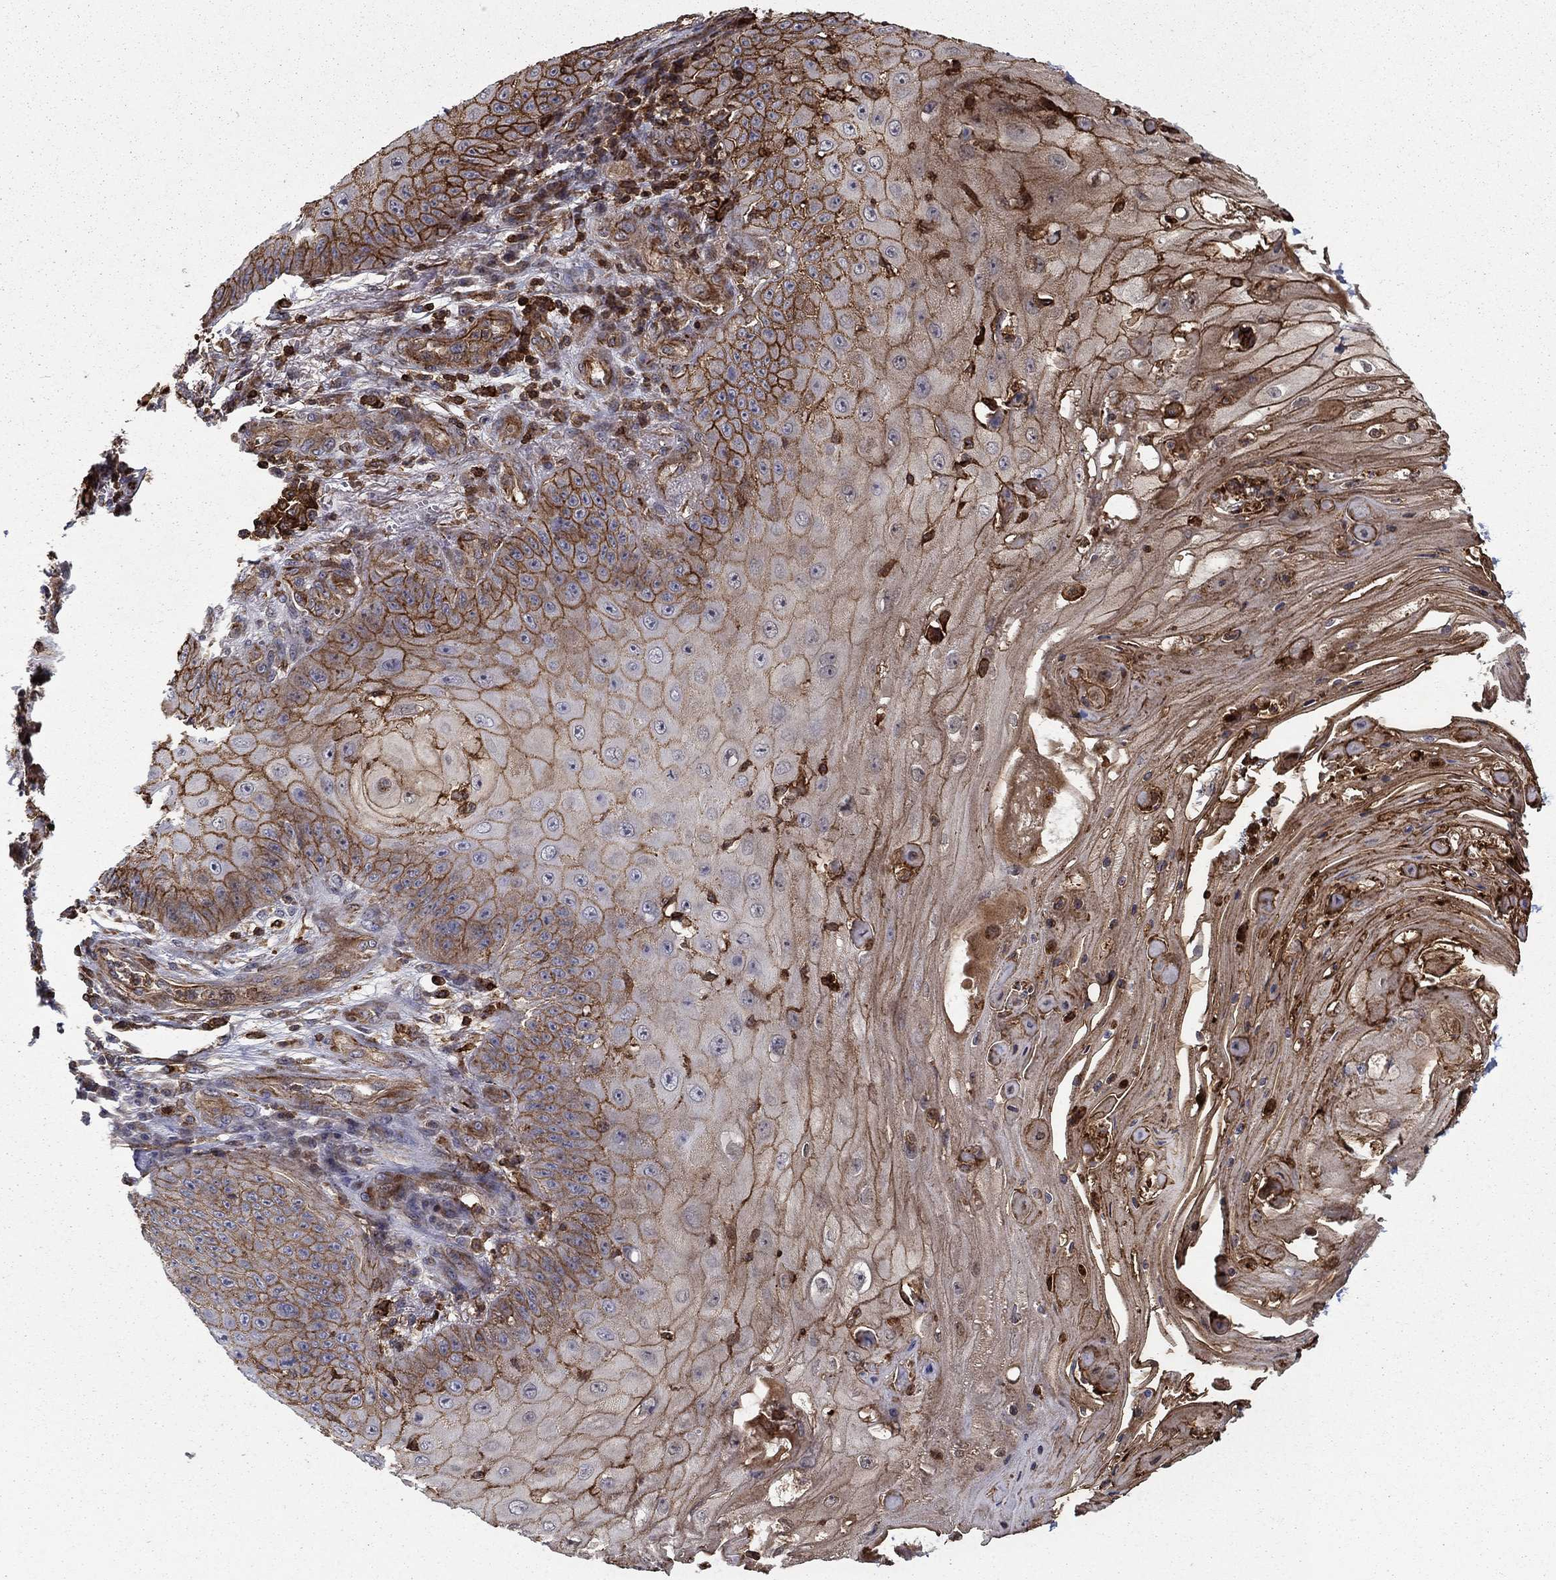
{"staining": {"intensity": "strong", "quantity": ">75%", "location": "cytoplasmic/membranous"}, "tissue": "skin cancer", "cell_type": "Tumor cells", "image_type": "cancer", "snomed": [{"axis": "morphology", "description": "Squamous cell carcinoma, NOS"}, {"axis": "topography", "description": "Skin"}], "caption": "Skin cancer (squamous cell carcinoma) stained with DAB IHC reveals high levels of strong cytoplasmic/membranous positivity in approximately >75% of tumor cells. (DAB (3,3'-diaminobenzidine) IHC with brightfield microscopy, high magnification).", "gene": "ADM", "patient": {"sex": "male", "age": 70}}